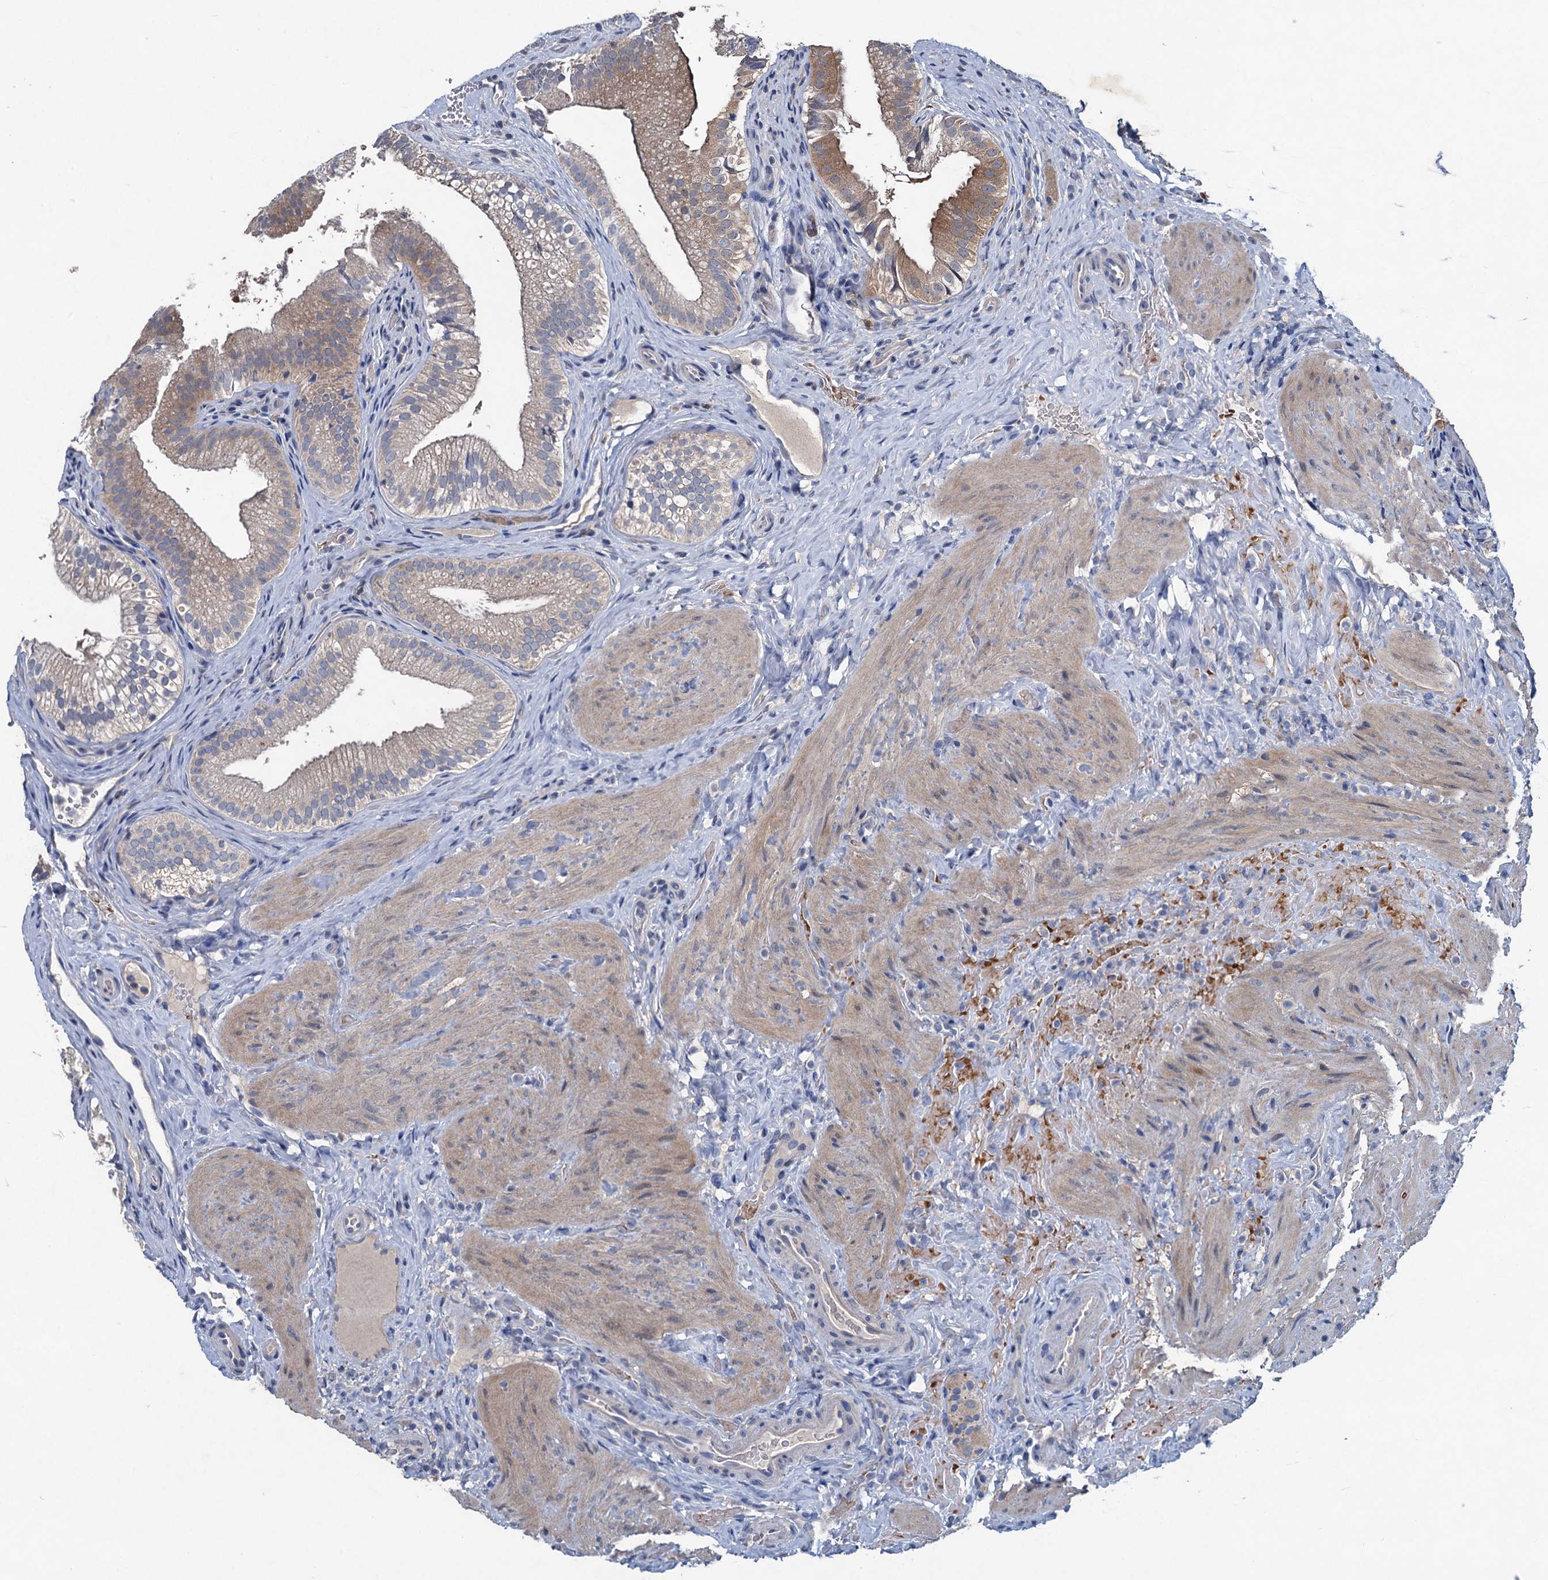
{"staining": {"intensity": "weak", "quantity": ">75%", "location": "cytoplasmic/membranous"}, "tissue": "gallbladder", "cell_type": "Glandular cells", "image_type": "normal", "snomed": [{"axis": "morphology", "description": "Normal tissue, NOS"}, {"axis": "topography", "description": "Gallbladder"}], "caption": "DAB (3,3'-diaminobenzidine) immunohistochemical staining of benign human gallbladder demonstrates weak cytoplasmic/membranous protein expression in approximately >75% of glandular cells.", "gene": "RTKN2", "patient": {"sex": "female", "age": 30}}